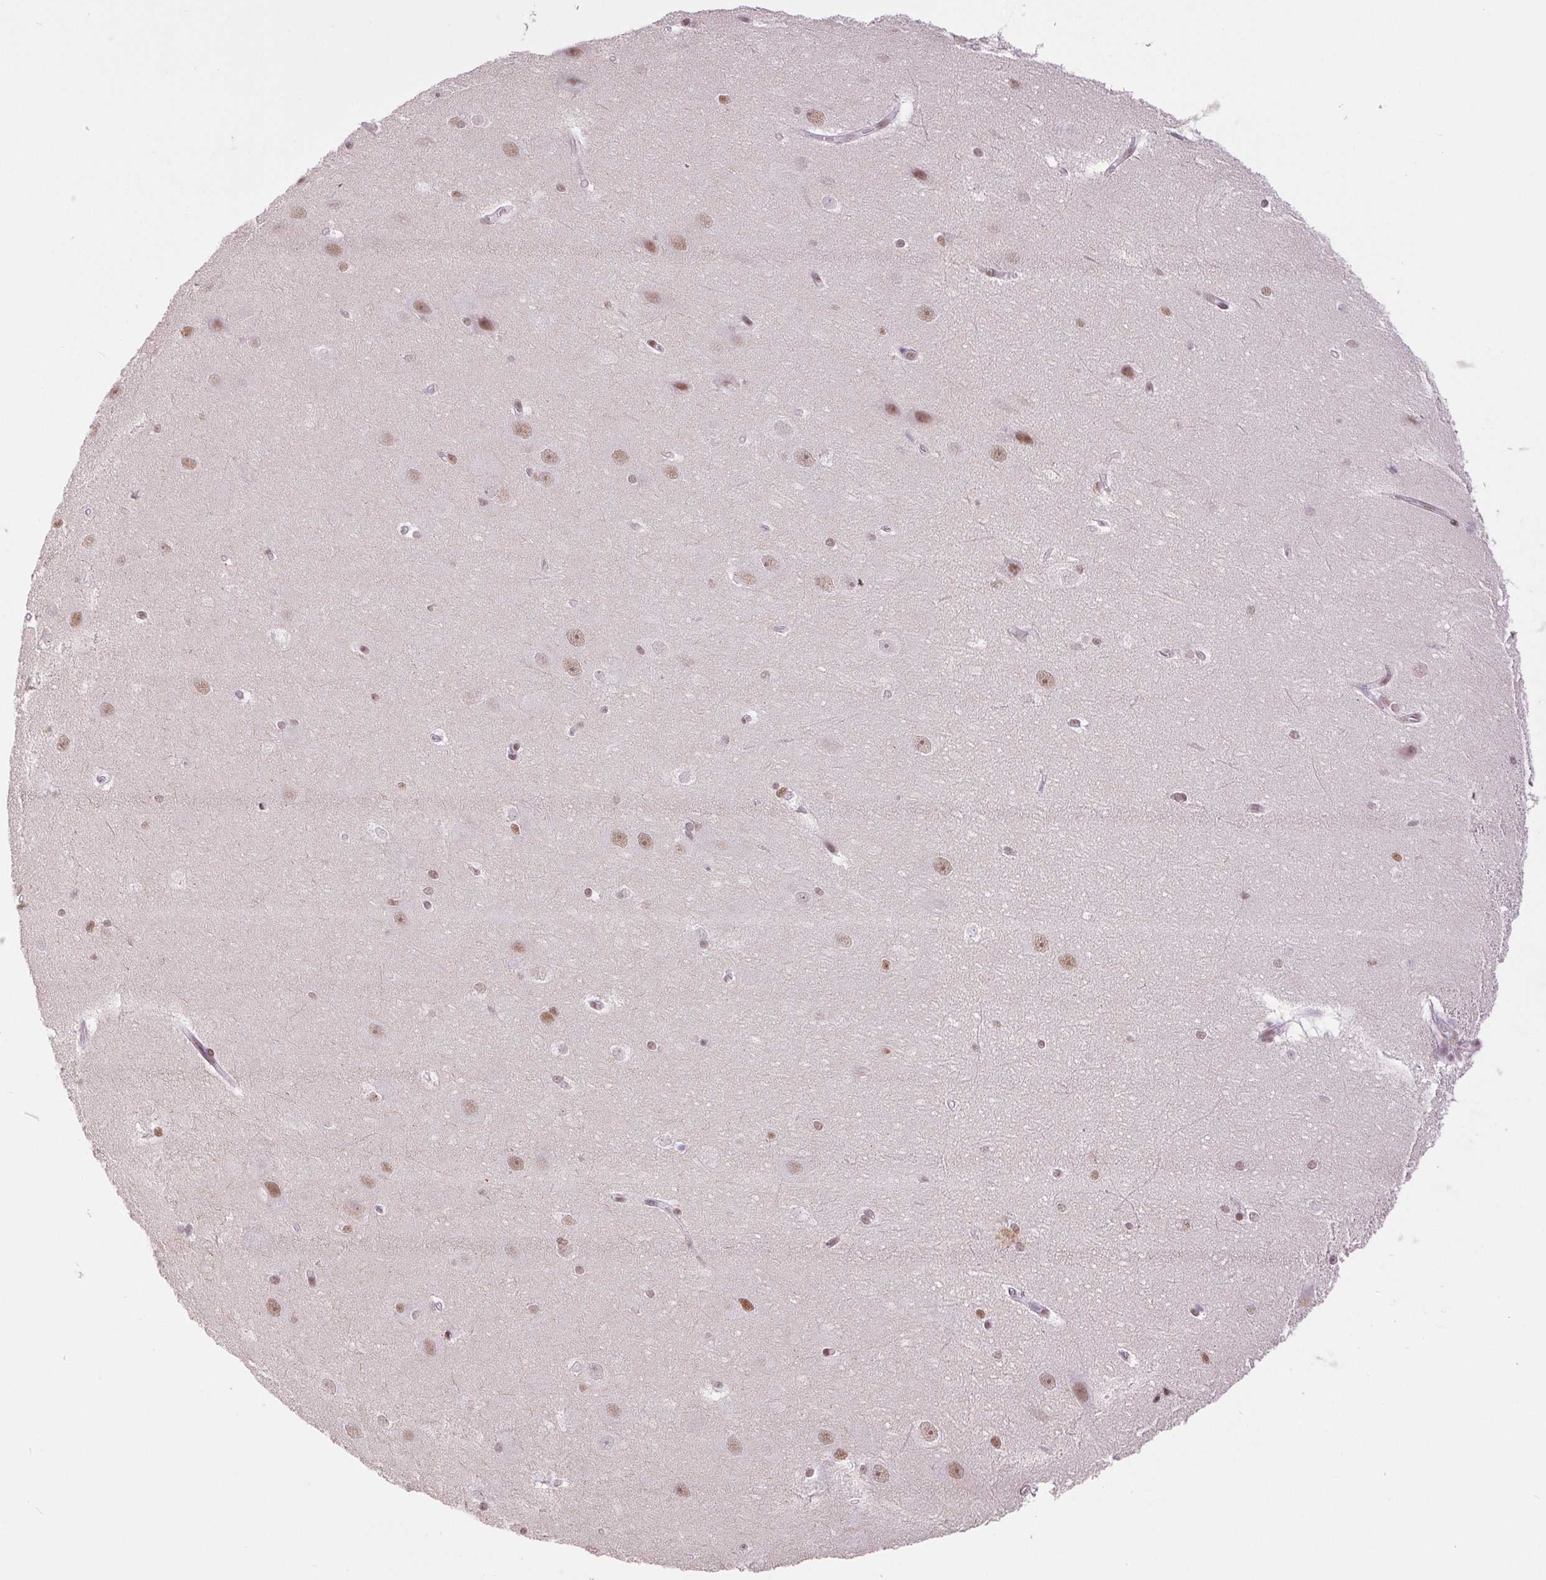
{"staining": {"intensity": "moderate", "quantity": "<25%", "location": "nuclear"}, "tissue": "hippocampus", "cell_type": "Glial cells", "image_type": "normal", "snomed": [{"axis": "morphology", "description": "Normal tissue, NOS"}, {"axis": "topography", "description": "Cerebral cortex"}, {"axis": "topography", "description": "Hippocampus"}], "caption": "Approximately <25% of glial cells in unremarkable hippocampus display moderate nuclear protein expression as visualized by brown immunohistochemical staining.", "gene": "ZFR2", "patient": {"sex": "female", "age": 19}}